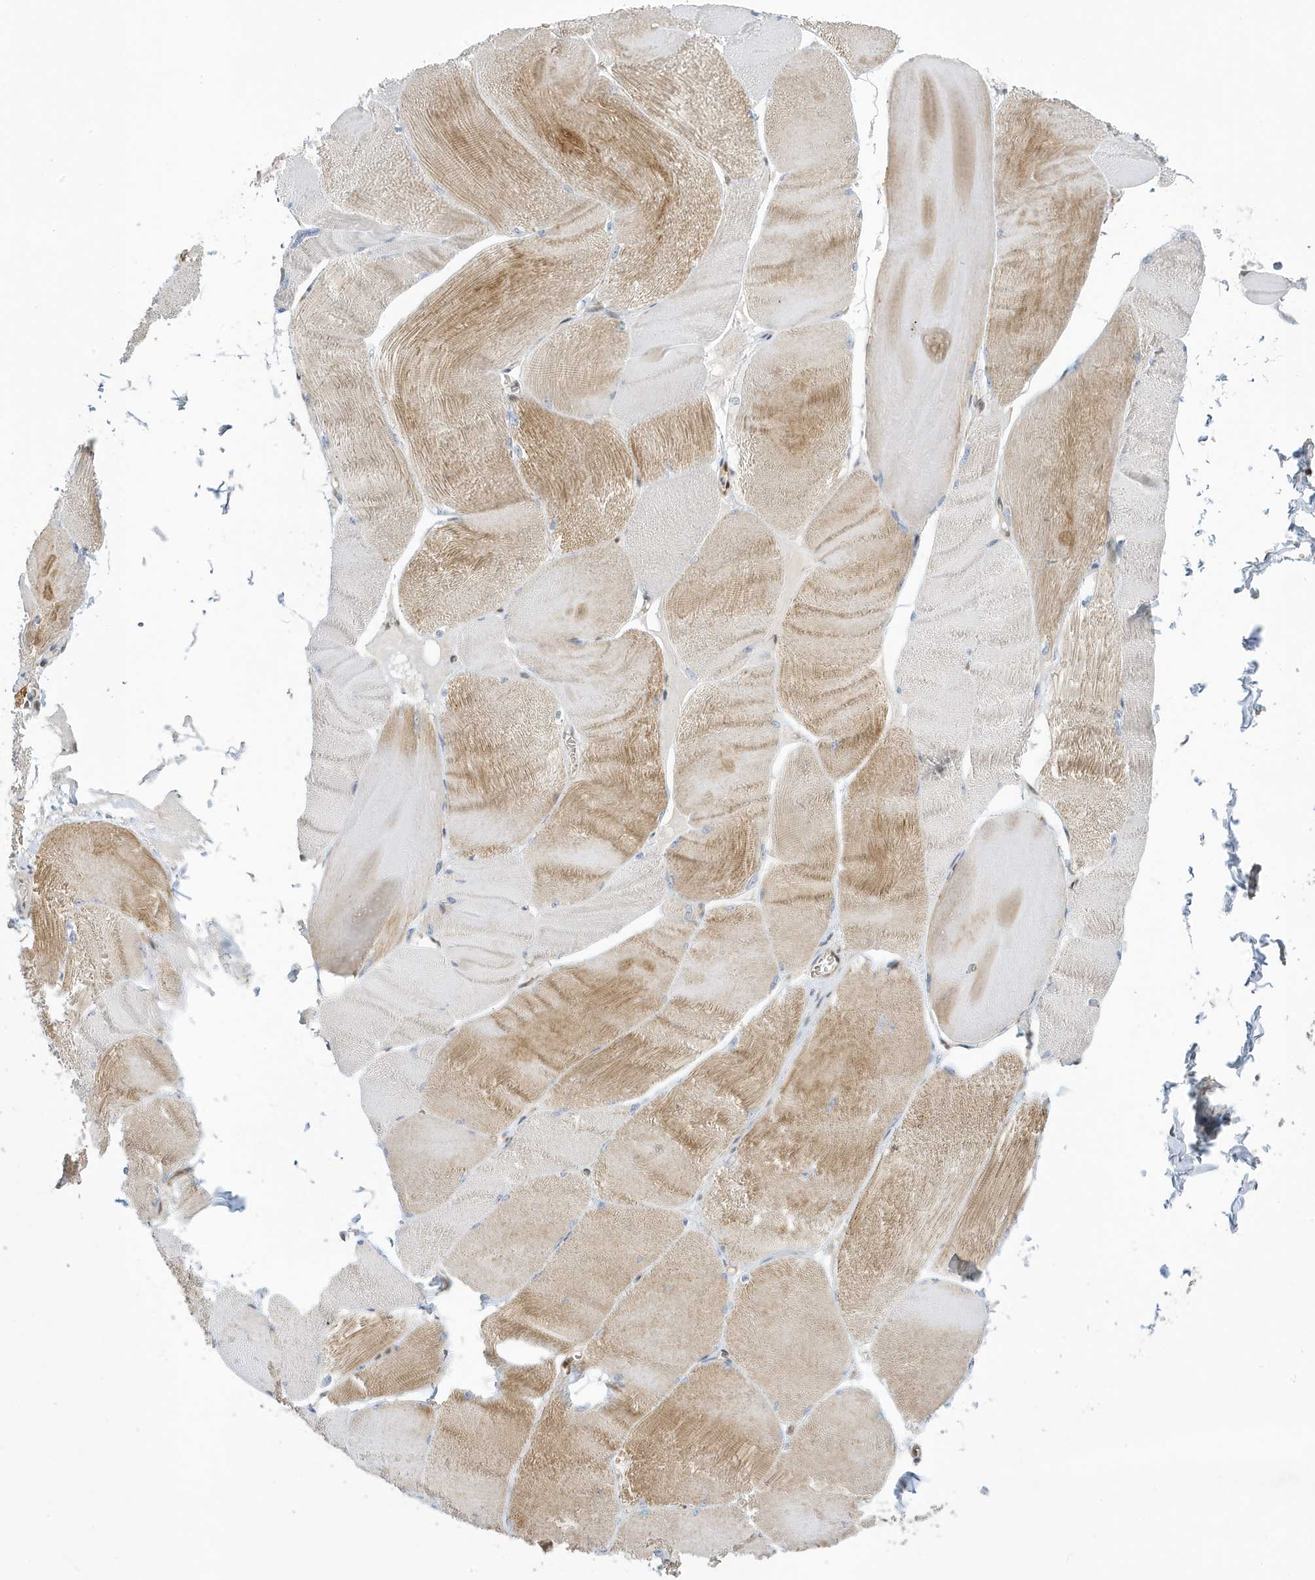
{"staining": {"intensity": "moderate", "quantity": "25%-75%", "location": "cytoplasmic/membranous"}, "tissue": "skeletal muscle", "cell_type": "Myocytes", "image_type": "normal", "snomed": [{"axis": "morphology", "description": "Normal tissue, NOS"}, {"axis": "morphology", "description": "Basal cell carcinoma"}, {"axis": "topography", "description": "Skeletal muscle"}], "caption": "High-power microscopy captured an immunohistochemistry micrograph of benign skeletal muscle, revealing moderate cytoplasmic/membranous positivity in about 25%-75% of myocytes.", "gene": "NCOA7", "patient": {"sex": "female", "age": 64}}